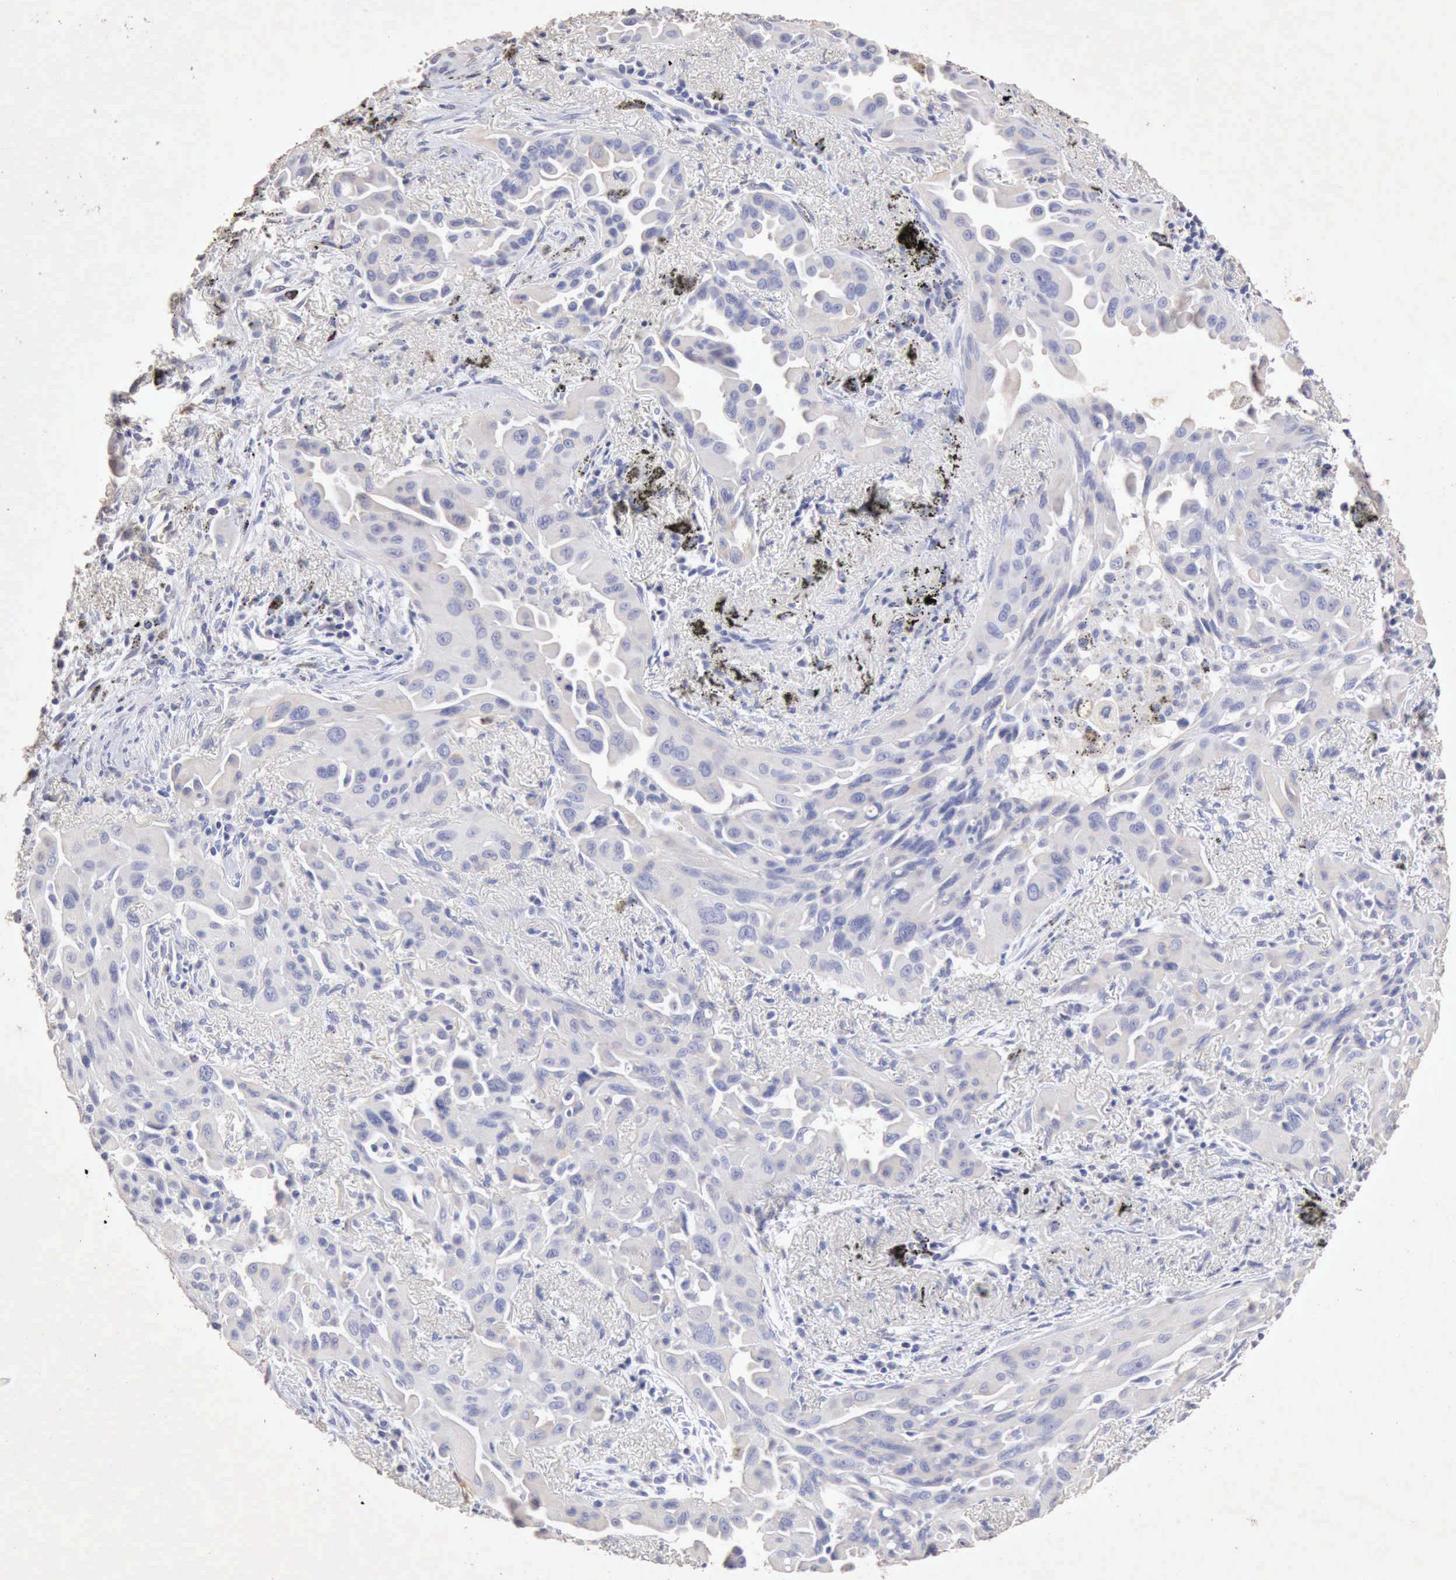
{"staining": {"intensity": "negative", "quantity": "none", "location": "none"}, "tissue": "lung cancer", "cell_type": "Tumor cells", "image_type": "cancer", "snomed": [{"axis": "morphology", "description": "Adenocarcinoma, NOS"}, {"axis": "topography", "description": "Lung"}], "caption": "IHC histopathology image of human adenocarcinoma (lung) stained for a protein (brown), which reveals no expression in tumor cells.", "gene": "KRT6B", "patient": {"sex": "male", "age": 68}}